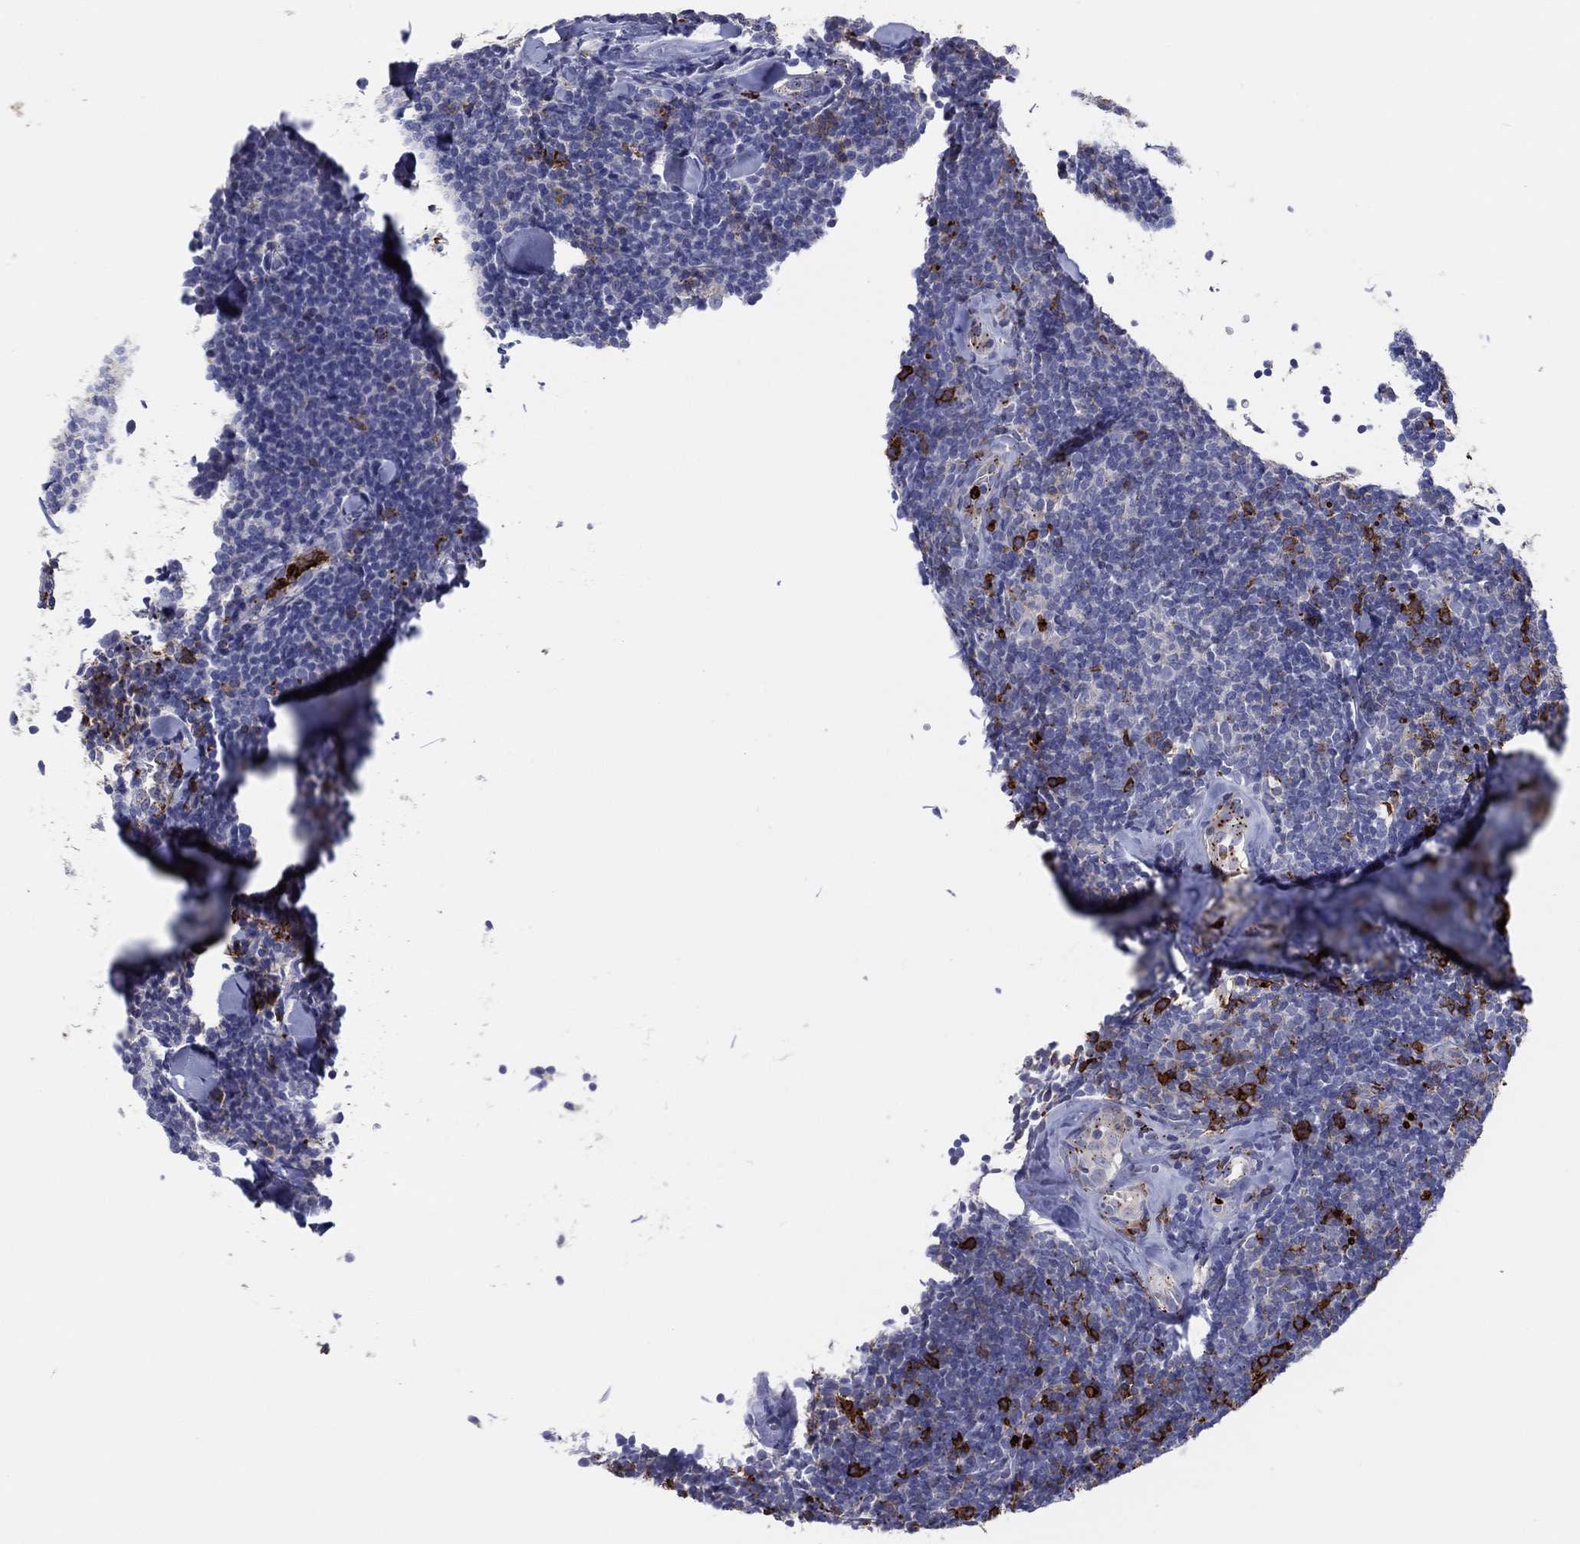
{"staining": {"intensity": "moderate", "quantity": "<25%", "location": "cytoplasmic/membranous"}, "tissue": "lymphoma", "cell_type": "Tumor cells", "image_type": "cancer", "snomed": [{"axis": "morphology", "description": "Malignant lymphoma, non-Hodgkin's type, Low grade"}, {"axis": "topography", "description": "Lymph node"}], "caption": "IHC micrograph of lymphoma stained for a protein (brown), which displays low levels of moderate cytoplasmic/membranous positivity in approximately <25% of tumor cells.", "gene": "PLAC8", "patient": {"sex": "female", "age": 56}}